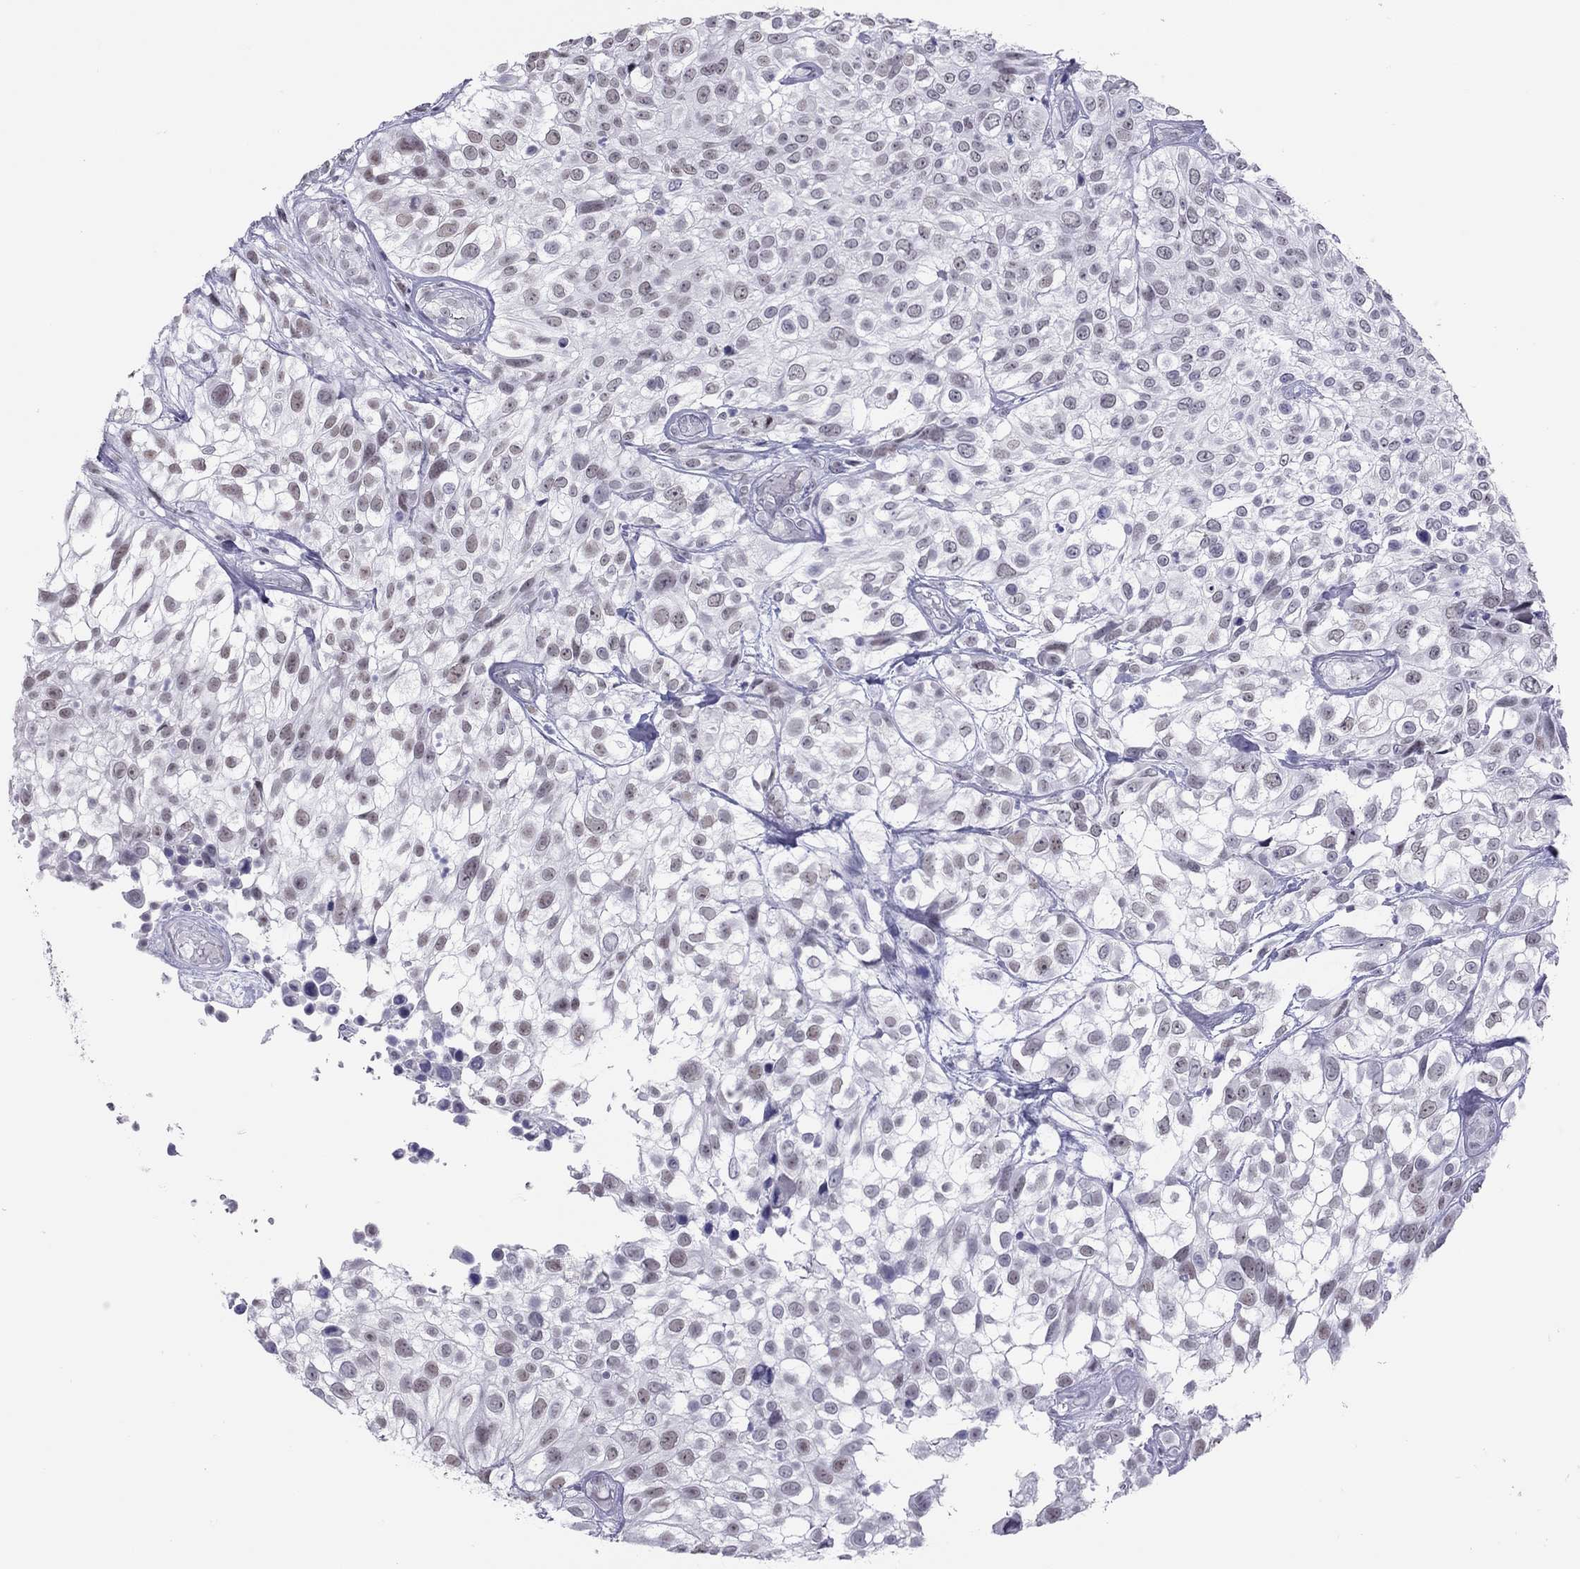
{"staining": {"intensity": "weak", "quantity": "25%-75%", "location": "nuclear"}, "tissue": "urothelial cancer", "cell_type": "Tumor cells", "image_type": "cancer", "snomed": [{"axis": "morphology", "description": "Urothelial carcinoma, High grade"}, {"axis": "topography", "description": "Urinary bladder"}], "caption": "High-grade urothelial carcinoma was stained to show a protein in brown. There is low levels of weak nuclear positivity in about 25%-75% of tumor cells. The protein of interest is stained brown, and the nuclei are stained in blue (DAB IHC with brightfield microscopy, high magnification).", "gene": "JHY", "patient": {"sex": "male", "age": 56}}